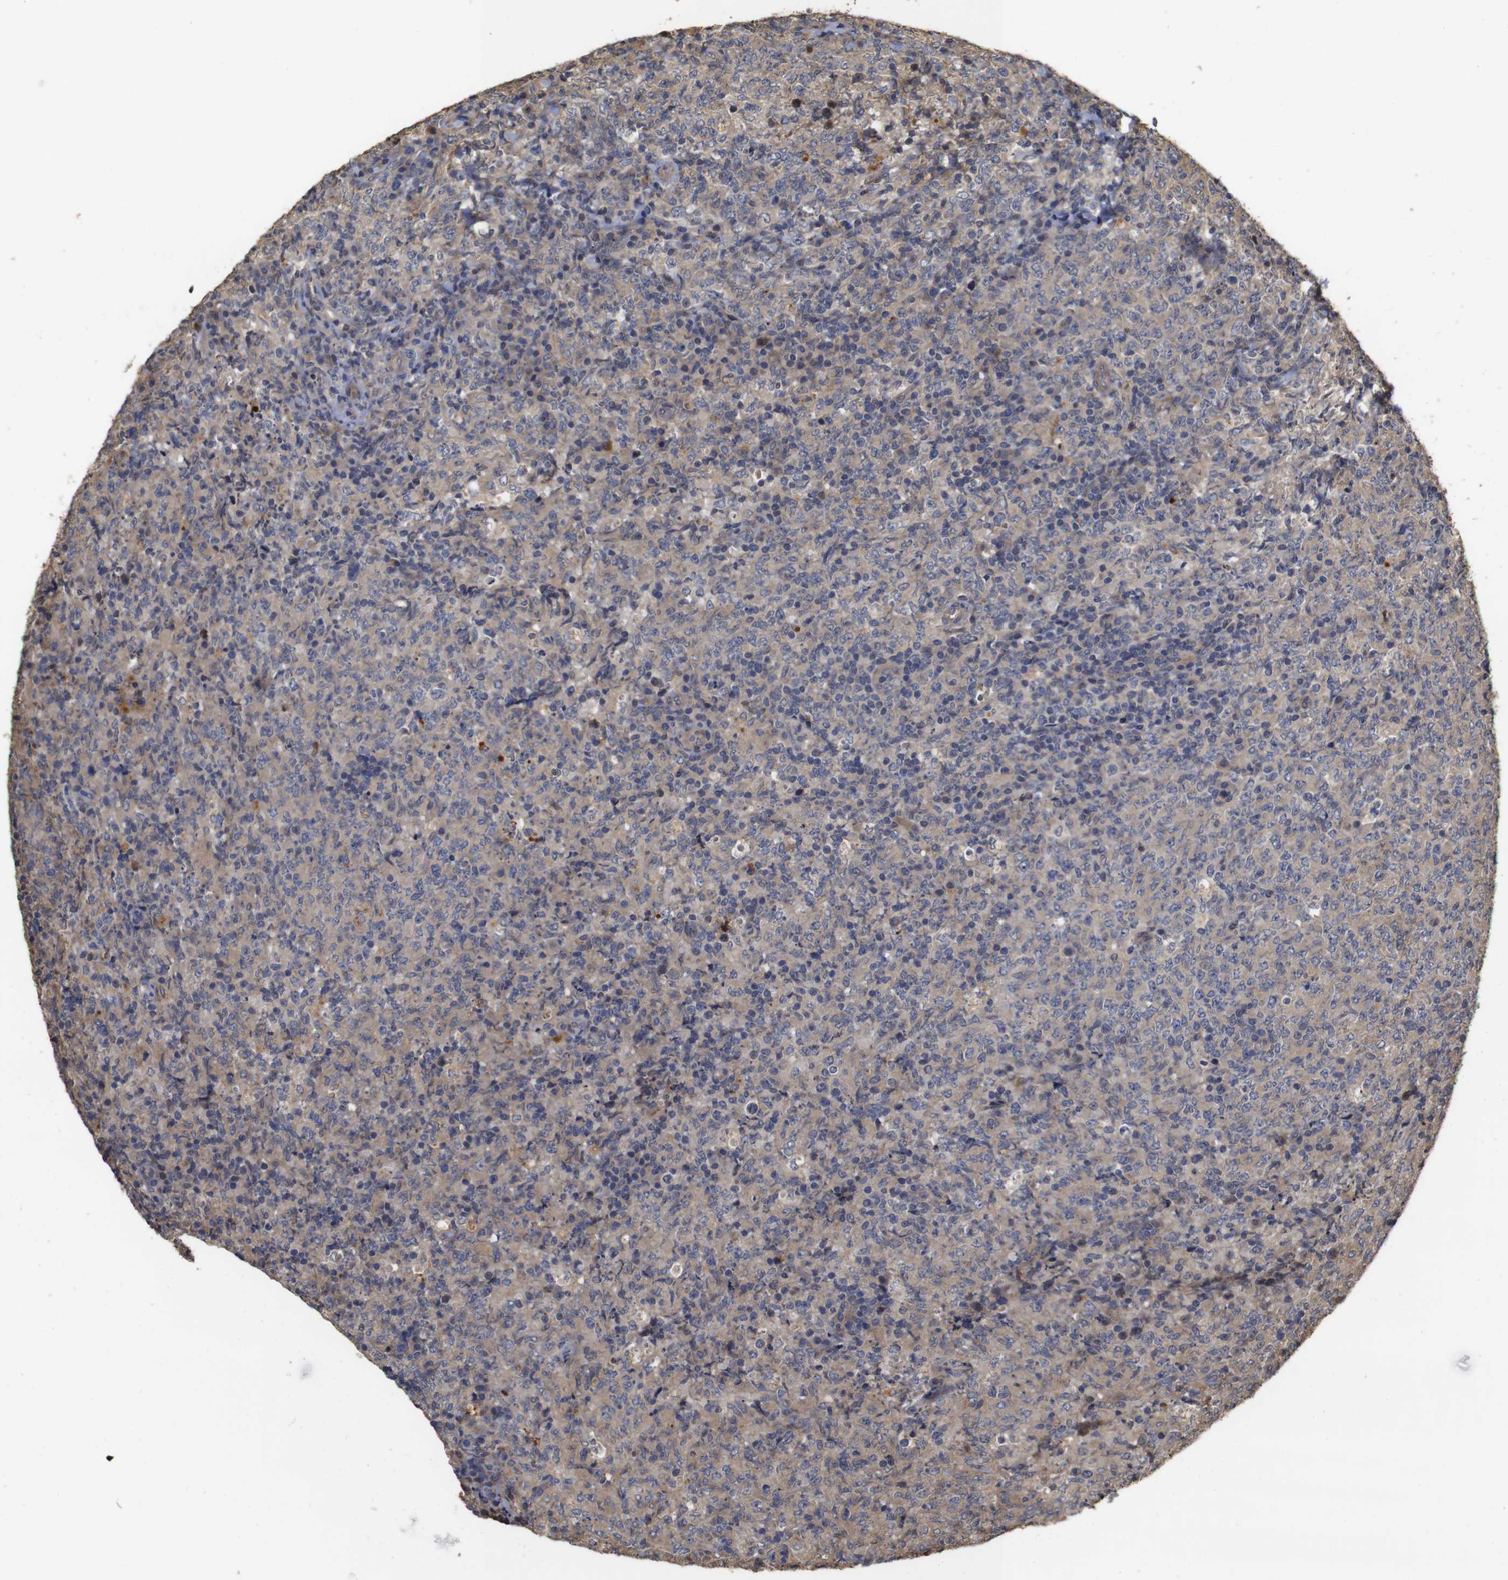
{"staining": {"intensity": "weak", "quantity": "<25%", "location": "cytoplasmic/membranous"}, "tissue": "lymphoma", "cell_type": "Tumor cells", "image_type": "cancer", "snomed": [{"axis": "morphology", "description": "Malignant lymphoma, non-Hodgkin's type, High grade"}, {"axis": "topography", "description": "Tonsil"}], "caption": "Immunohistochemistry image of neoplastic tissue: human high-grade malignant lymphoma, non-Hodgkin's type stained with DAB reveals no significant protein staining in tumor cells.", "gene": "PTPN14", "patient": {"sex": "female", "age": 36}}